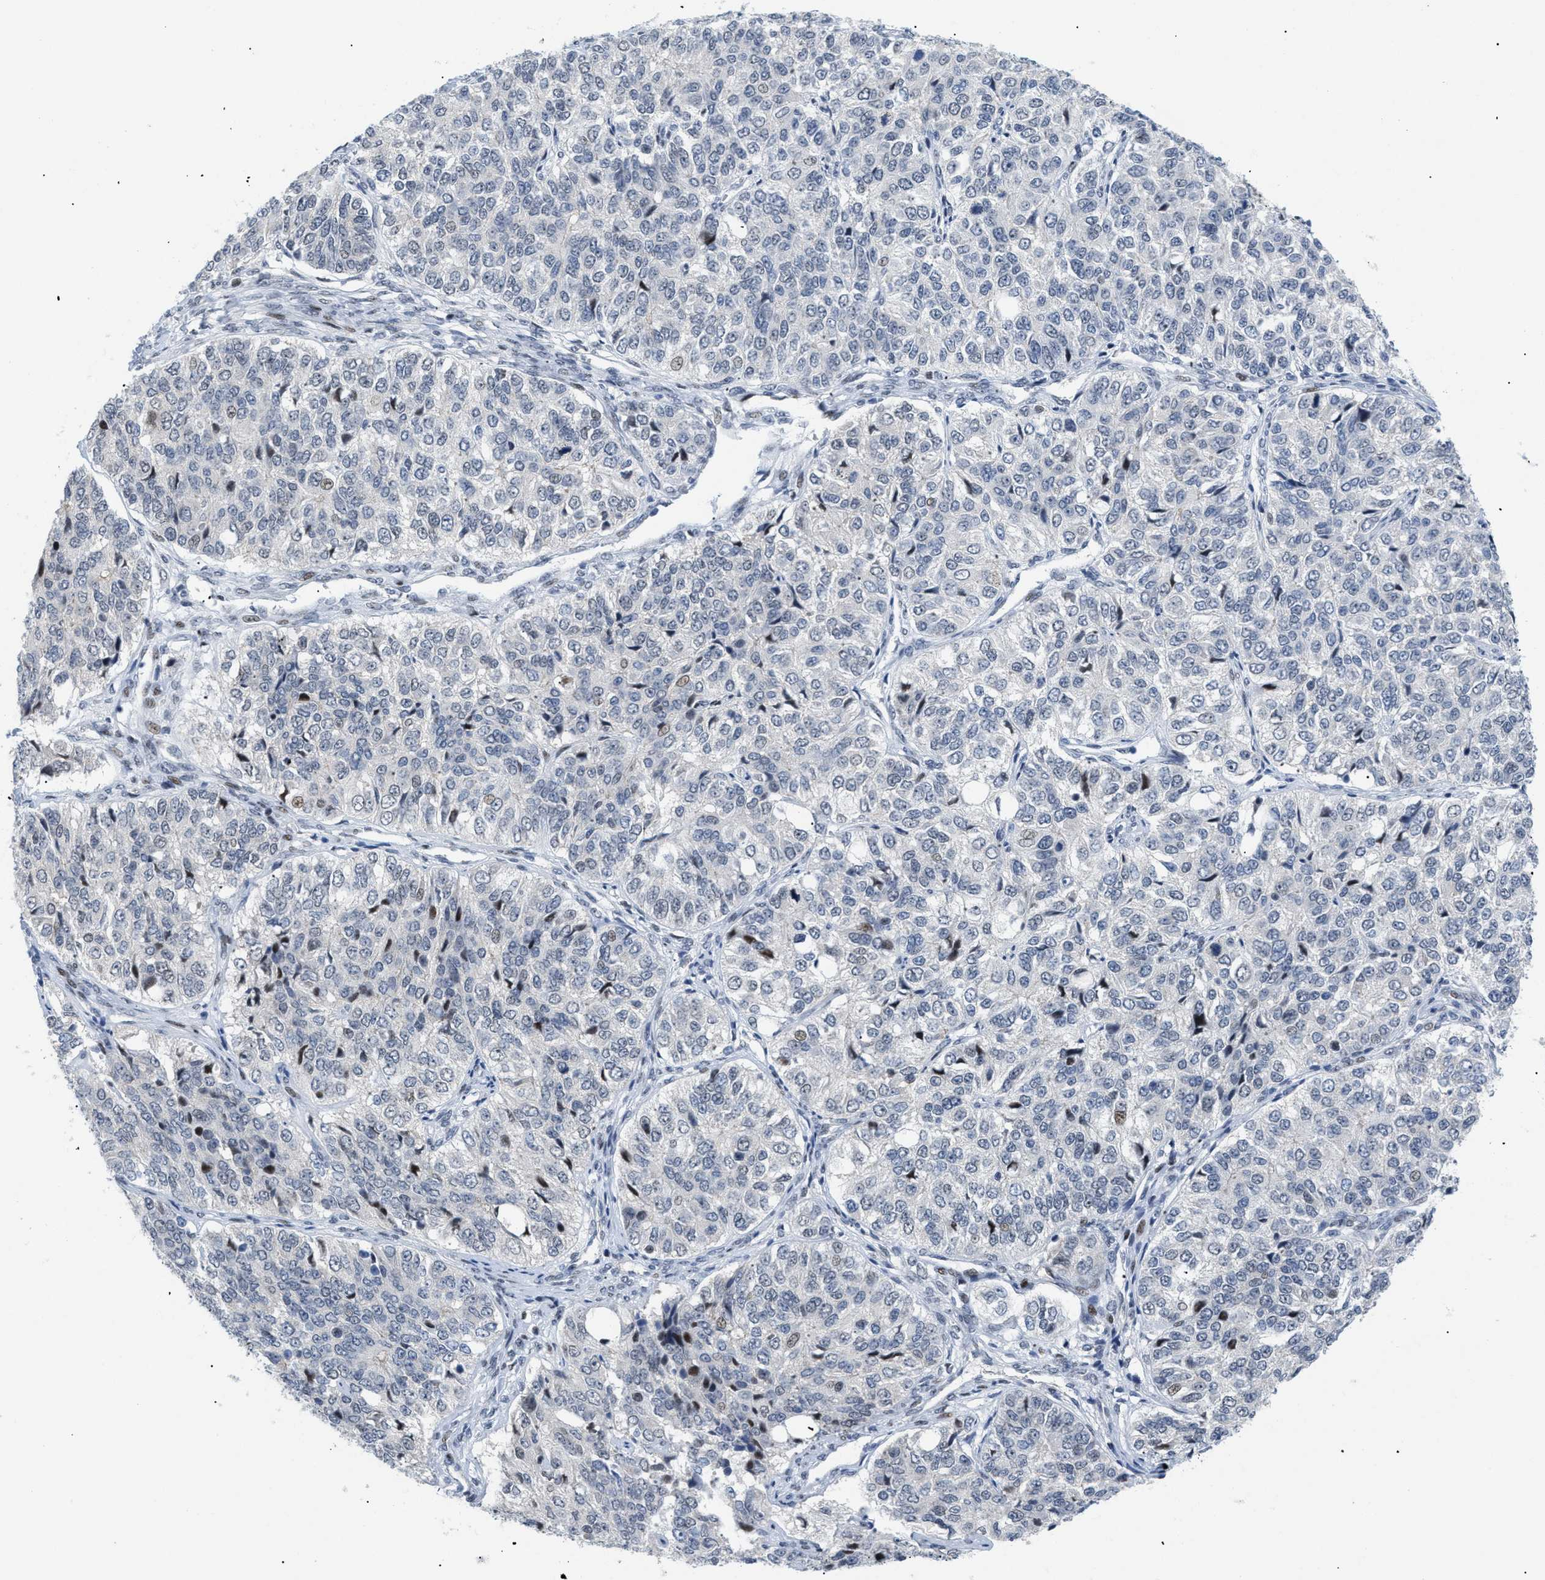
{"staining": {"intensity": "weak", "quantity": "<25%", "location": "nuclear"}, "tissue": "ovarian cancer", "cell_type": "Tumor cells", "image_type": "cancer", "snomed": [{"axis": "morphology", "description": "Carcinoma, endometroid"}, {"axis": "topography", "description": "Ovary"}], "caption": "This image is of ovarian cancer stained with IHC to label a protein in brown with the nuclei are counter-stained blue. There is no positivity in tumor cells.", "gene": "MED1", "patient": {"sex": "female", "age": 51}}